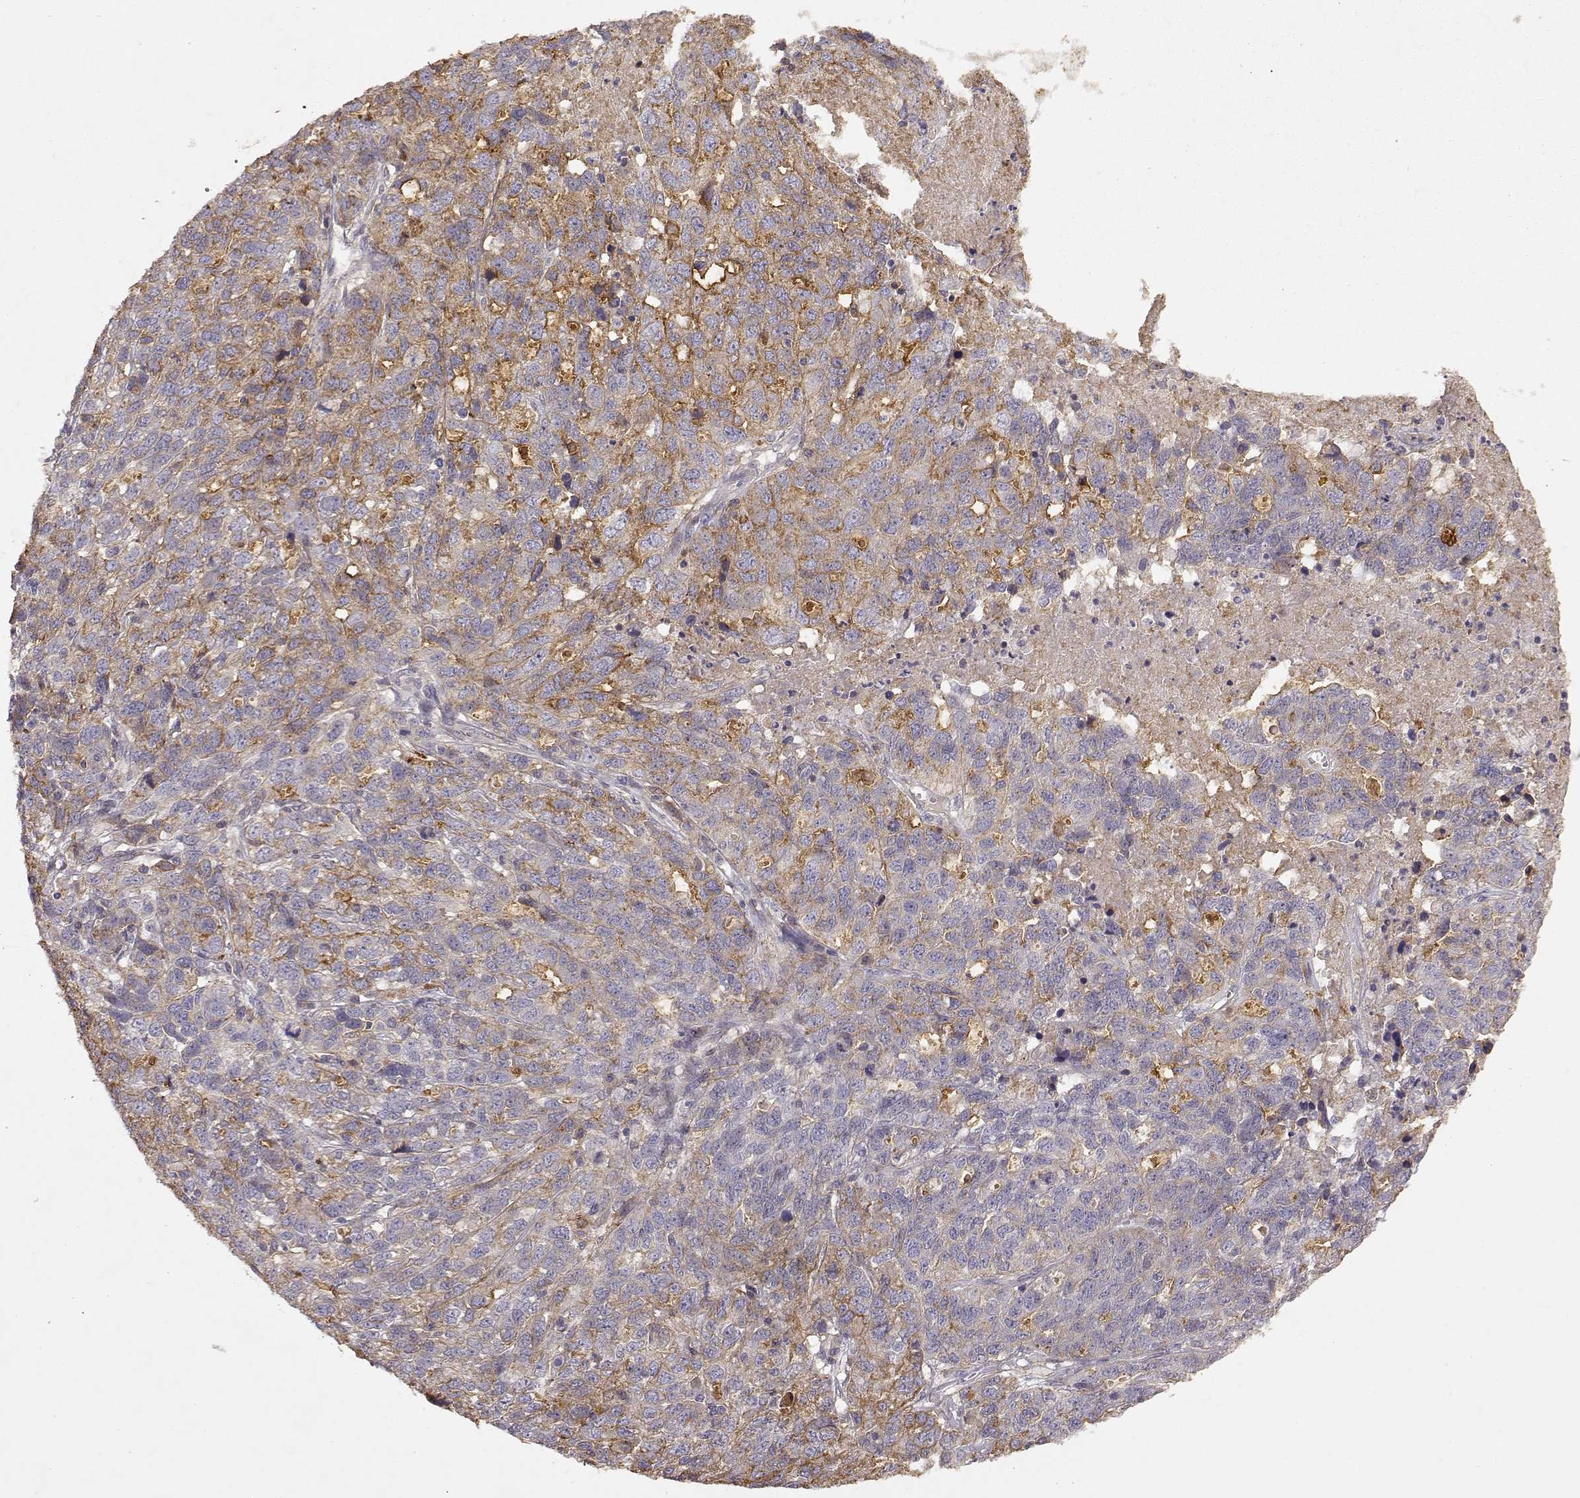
{"staining": {"intensity": "moderate", "quantity": "<25%", "location": "cytoplasmic/membranous"}, "tissue": "ovarian cancer", "cell_type": "Tumor cells", "image_type": "cancer", "snomed": [{"axis": "morphology", "description": "Cystadenocarcinoma, serous, NOS"}, {"axis": "topography", "description": "Ovary"}], "caption": "Human ovarian cancer stained with a brown dye exhibits moderate cytoplasmic/membranous positive staining in approximately <25% of tumor cells.", "gene": "IFITM1", "patient": {"sex": "female", "age": 71}}